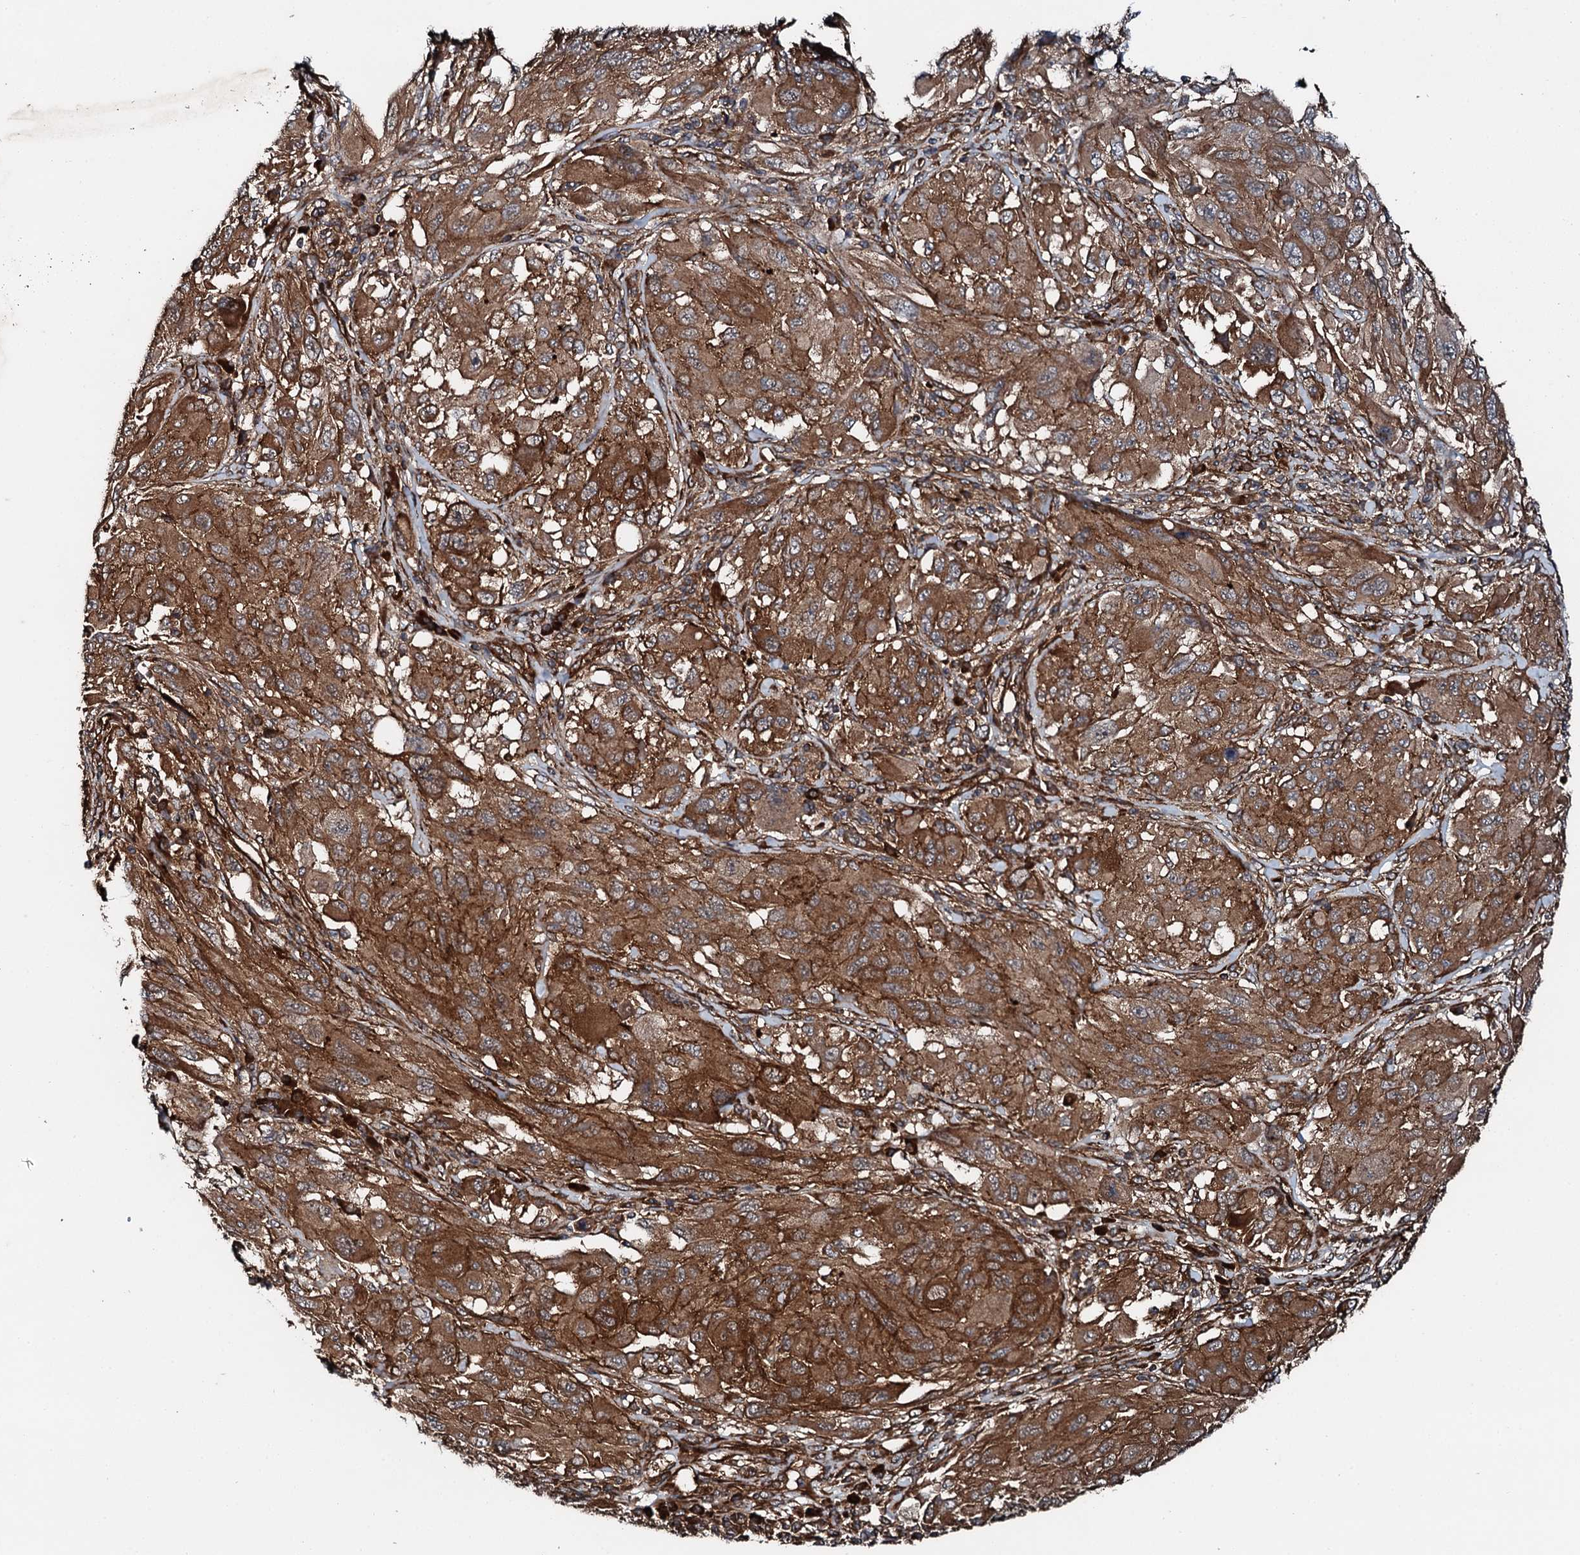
{"staining": {"intensity": "strong", "quantity": ">75%", "location": "cytoplasmic/membranous"}, "tissue": "melanoma", "cell_type": "Tumor cells", "image_type": "cancer", "snomed": [{"axis": "morphology", "description": "Malignant melanoma, NOS"}, {"axis": "topography", "description": "Skin"}], "caption": "DAB immunohistochemical staining of human malignant melanoma displays strong cytoplasmic/membranous protein positivity in approximately >75% of tumor cells.", "gene": "FLYWCH1", "patient": {"sex": "female", "age": 91}}